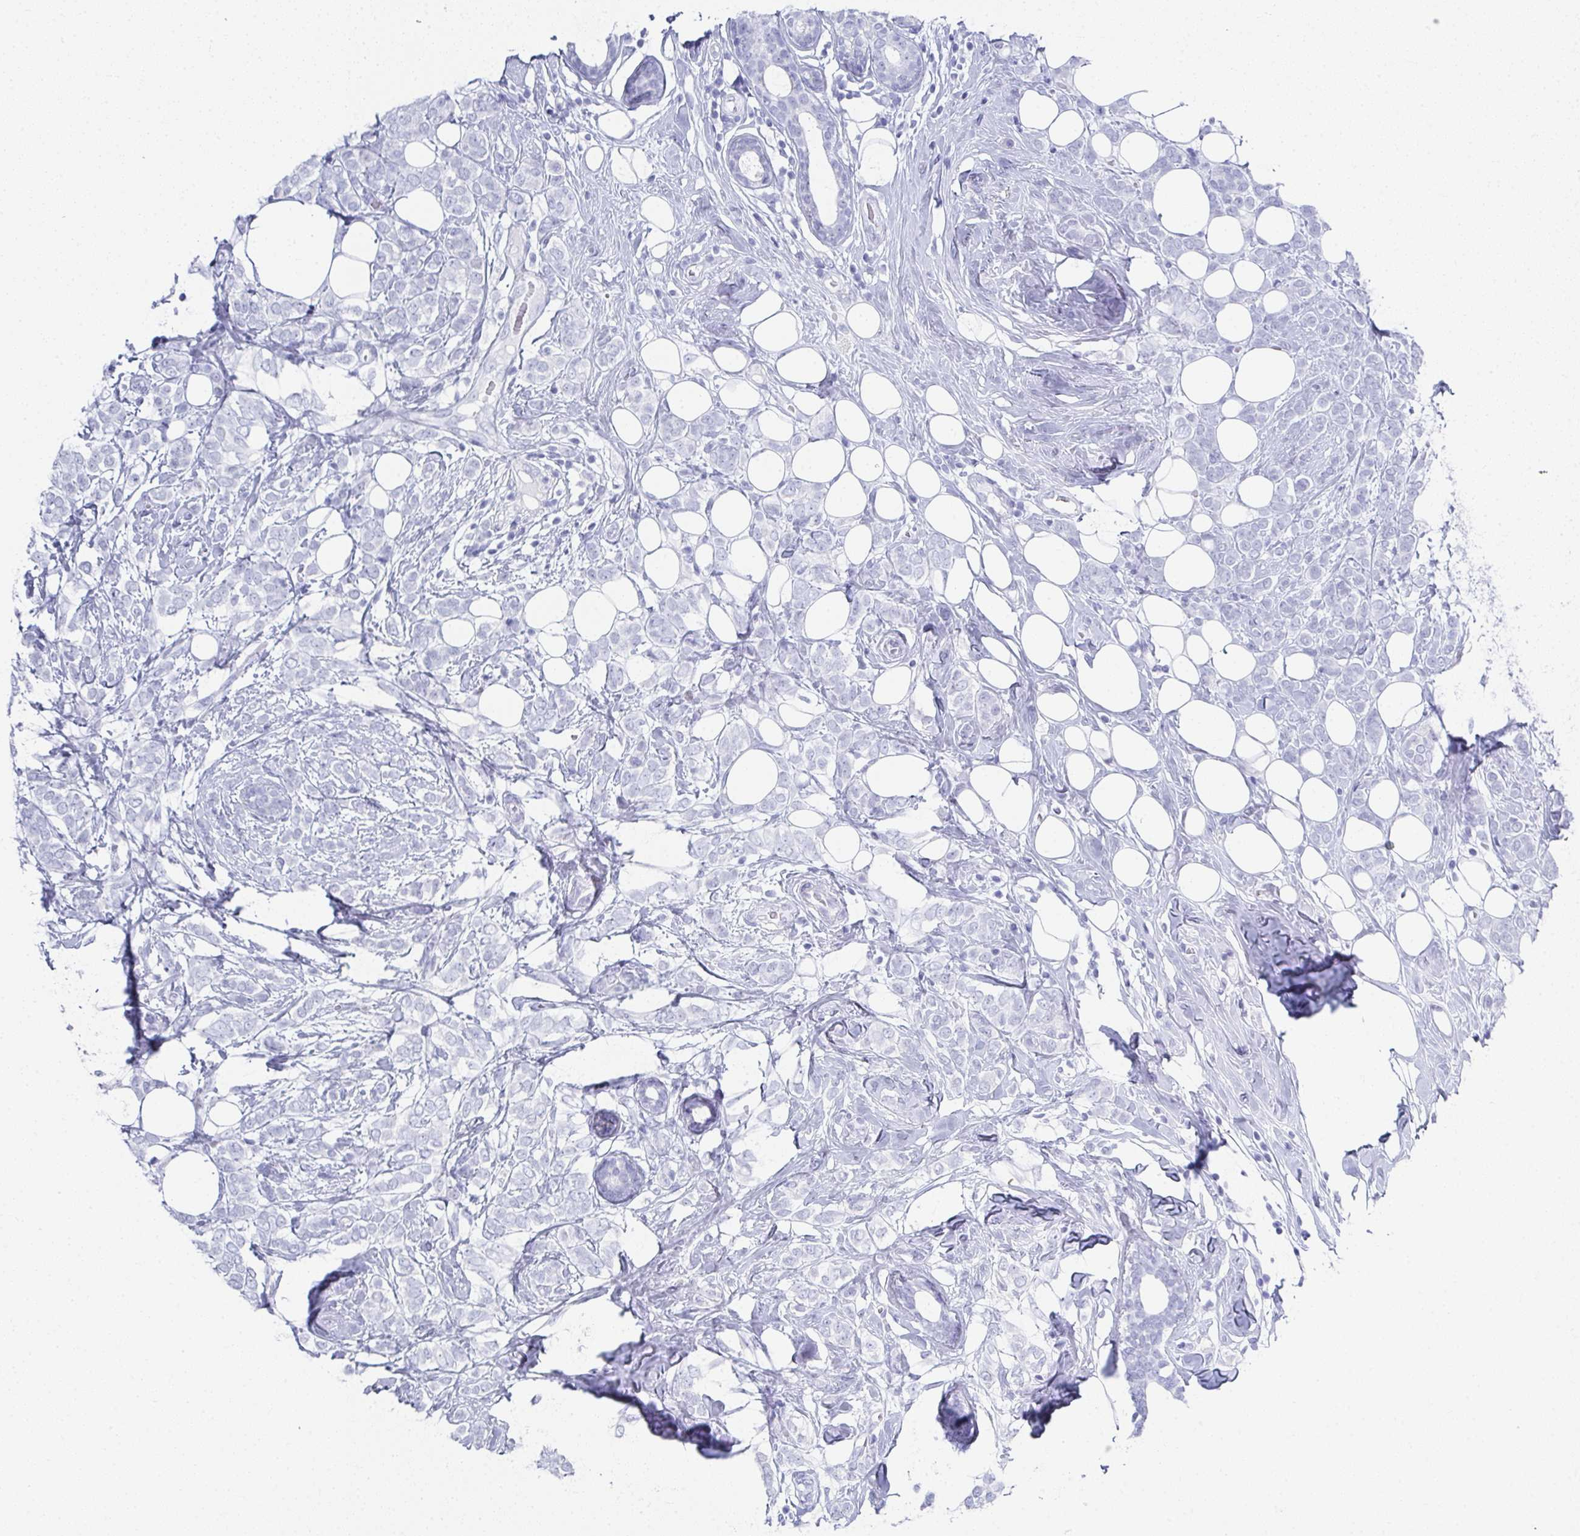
{"staining": {"intensity": "negative", "quantity": "none", "location": "none"}, "tissue": "breast cancer", "cell_type": "Tumor cells", "image_type": "cancer", "snomed": [{"axis": "morphology", "description": "Lobular carcinoma"}, {"axis": "topography", "description": "Breast"}], "caption": "Immunohistochemistry (IHC) of breast cancer exhibits no positivity in tumor cells.", "gene": "SYCP1", "patient": {"sex": "female", "age": 49}}